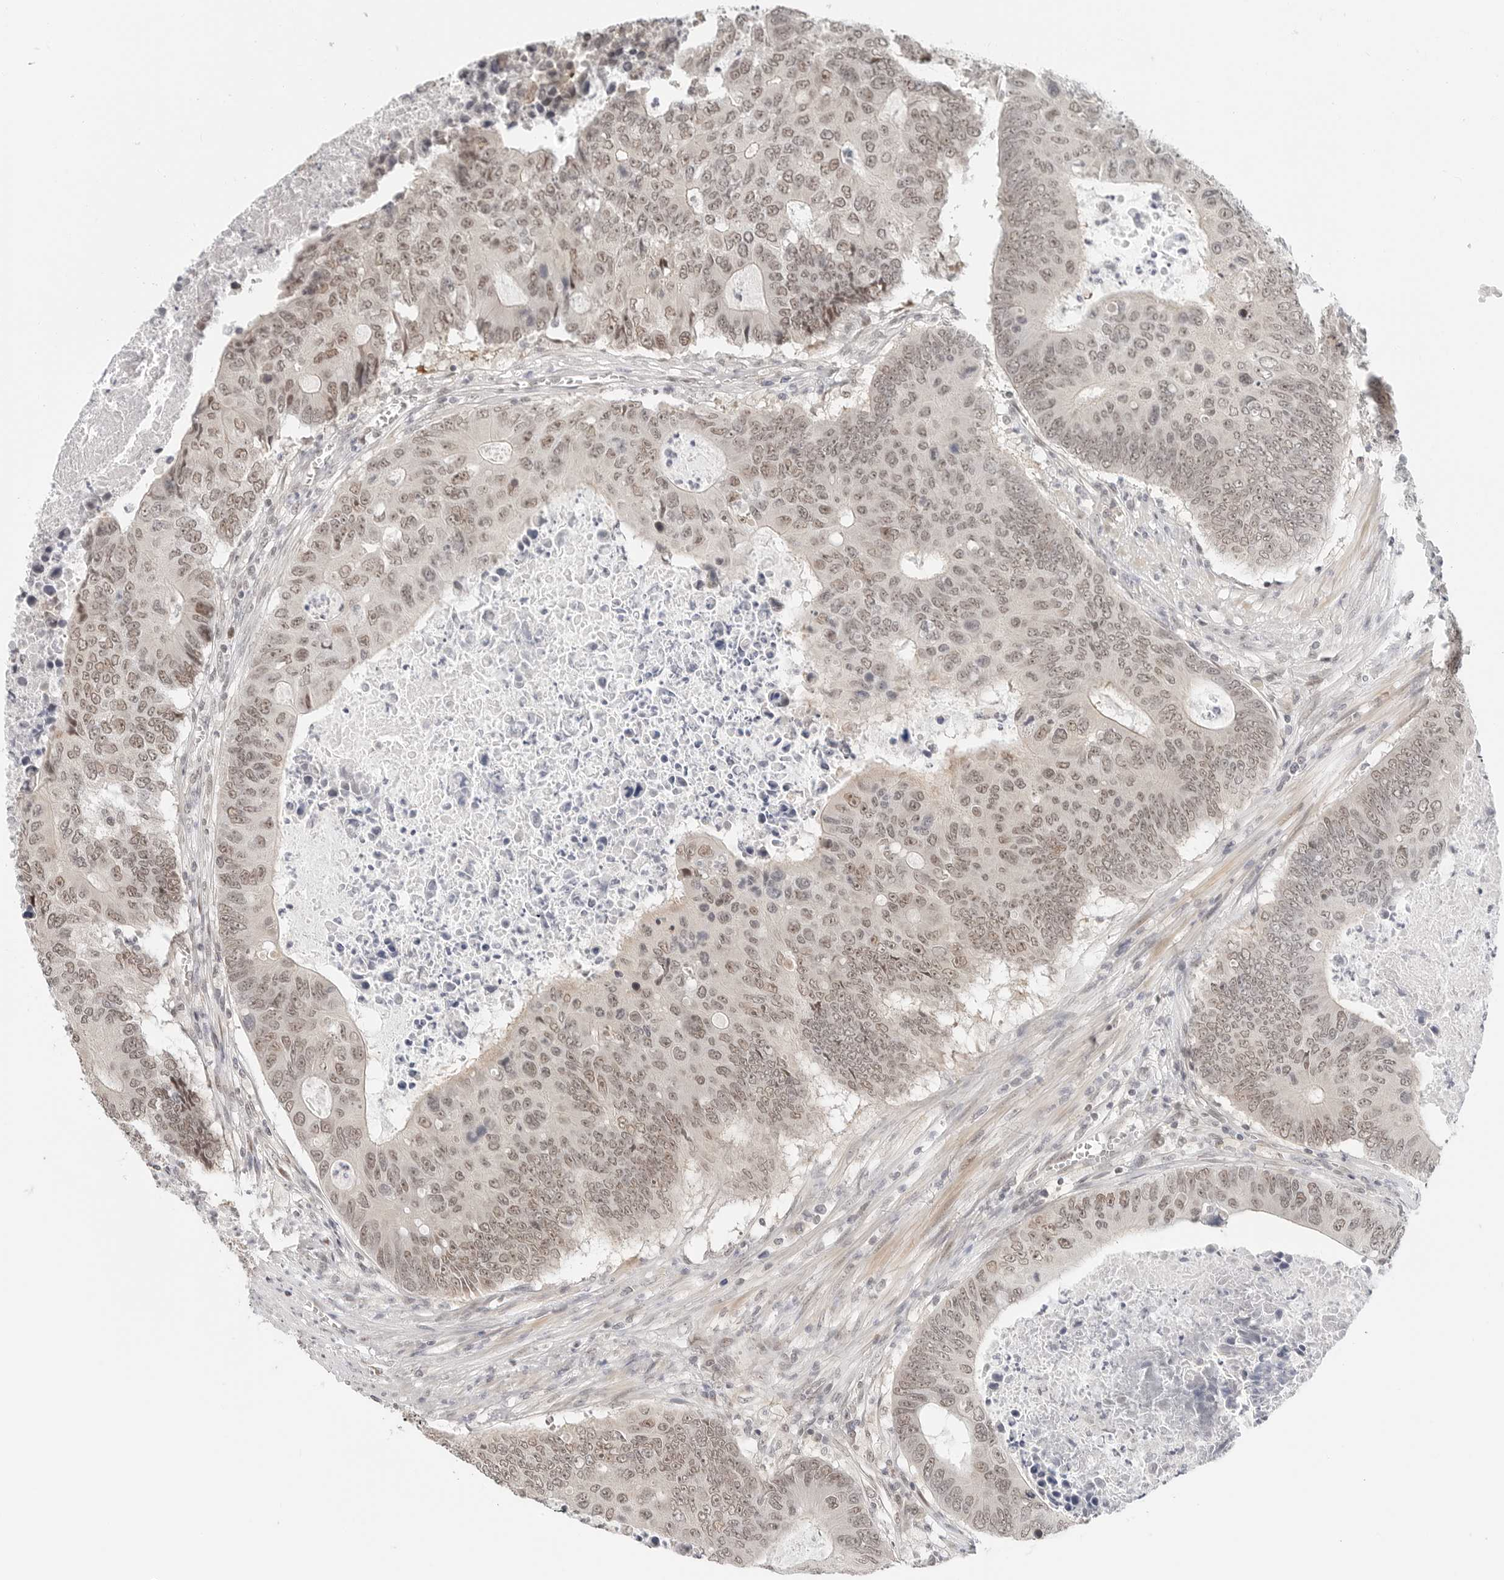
{"staining": {"intensity": "weak", "quantity": ">75%", "location": "nuclear"}, "tissue": "colorectal cancer", "cell_type": "Tumor cells", "image_type": "cancer", "snomed": [{"axis": "morphology", "description": "Adenocarcinoma, NOS"}, {"axis": "topography", "description": "Colon"}], "caption": "The micrograph demonstrates immunohistochemical staining of adenocarcinoma (colorectal). There is weak nuclear staining is present in about >75% of tumor cells.", "gene": "TSEN2", "patient": {"sex": "male", "age": 87}}